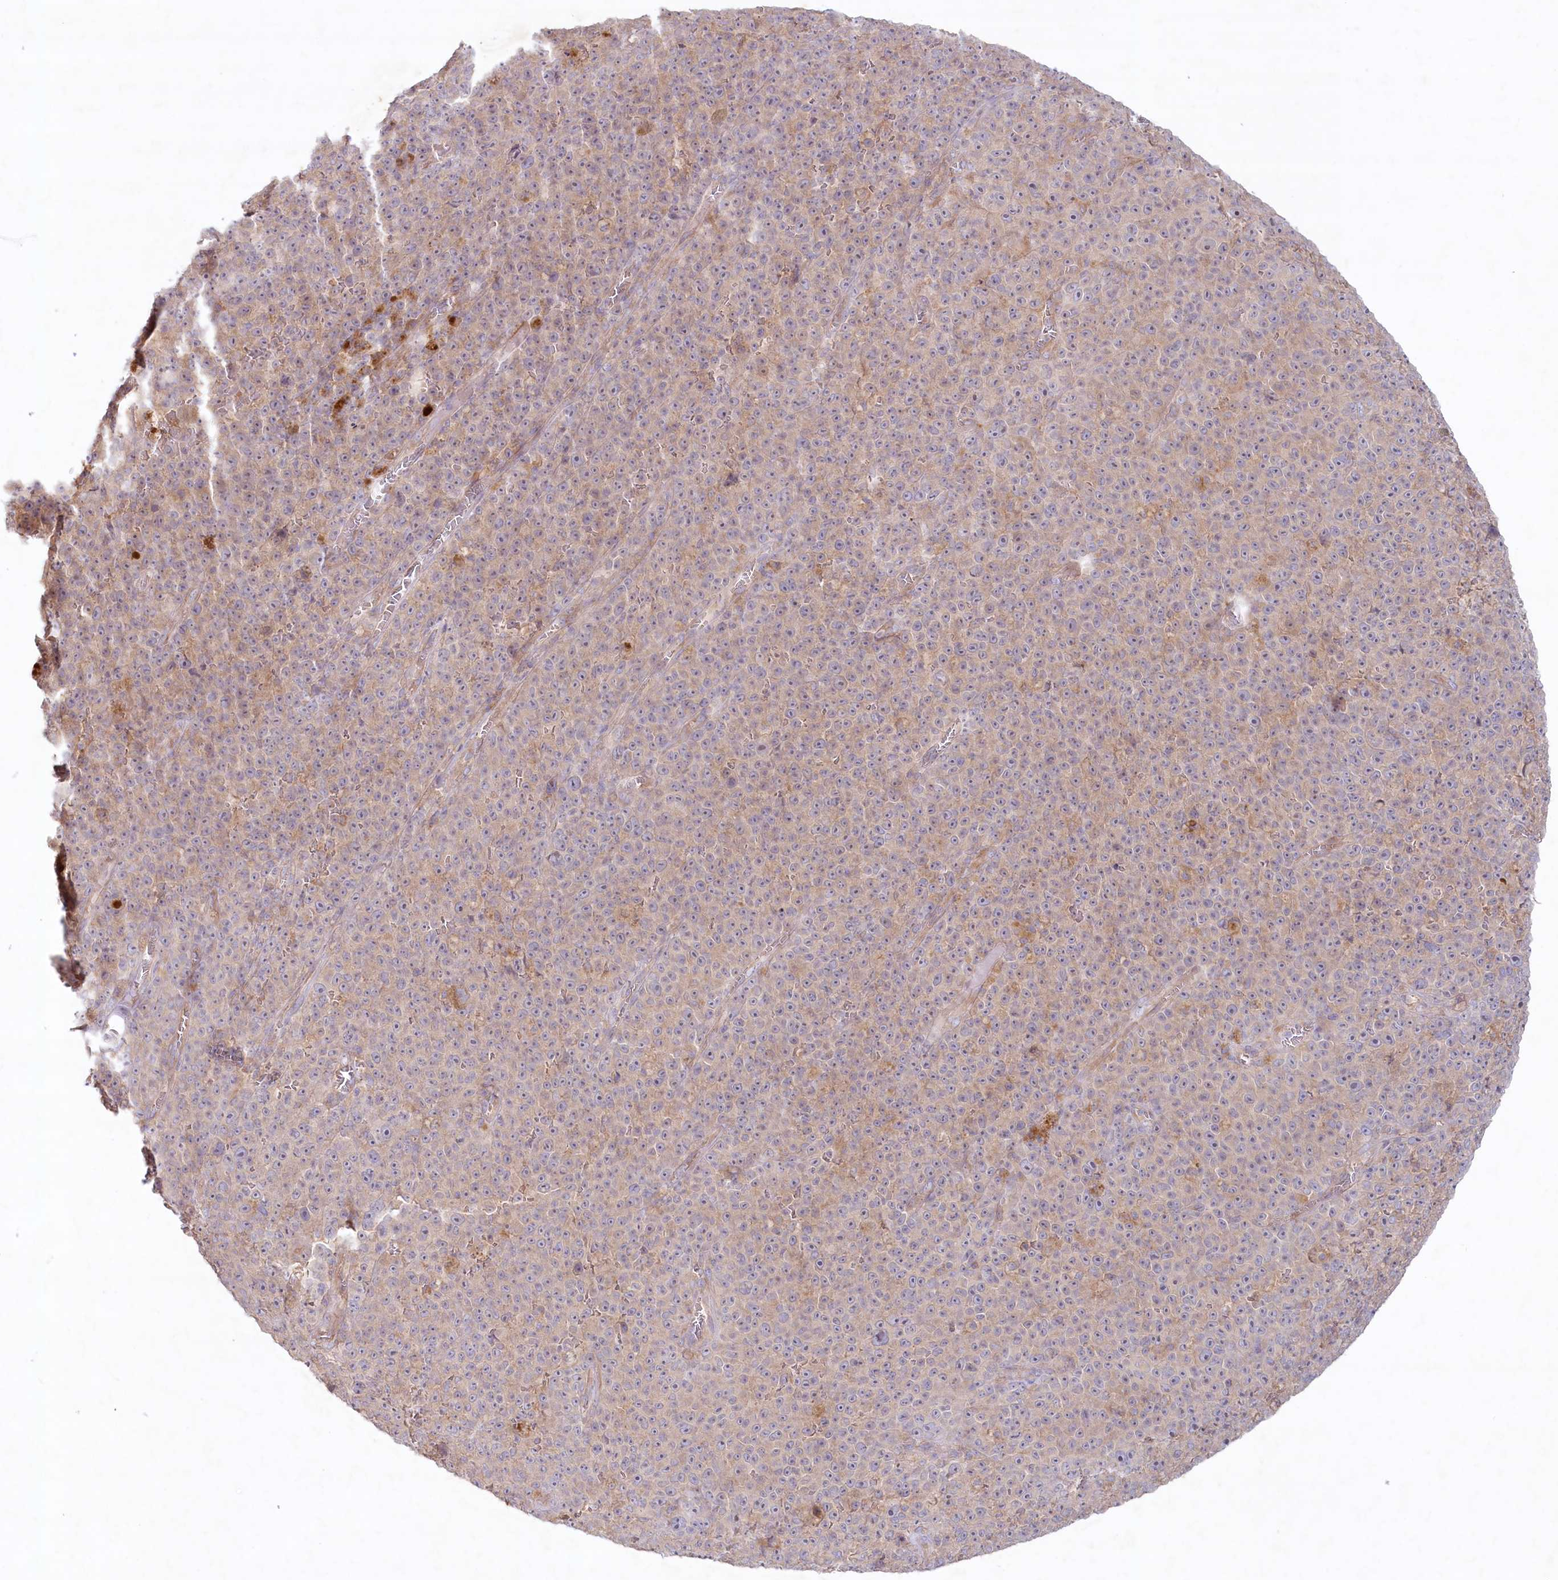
{"staining": {"intensity": "weak", "quantity": ">75%", "location": "cytoplasmic/membranous"}, "tissue": "melanoma", "cell_type": "Tumor cells", "image_type": "cancer", "snomed": [{"axis": "morphology", "description": "Malignant melanoma, NOS"}, {"axis": "topography", "description": "Skin"}], "caption": "Melanoma stained with a protein marker demonstrates weak staining in tumor cells.", "gene": "TNIP1", "patient": {"sex": "female", "age": 82}}